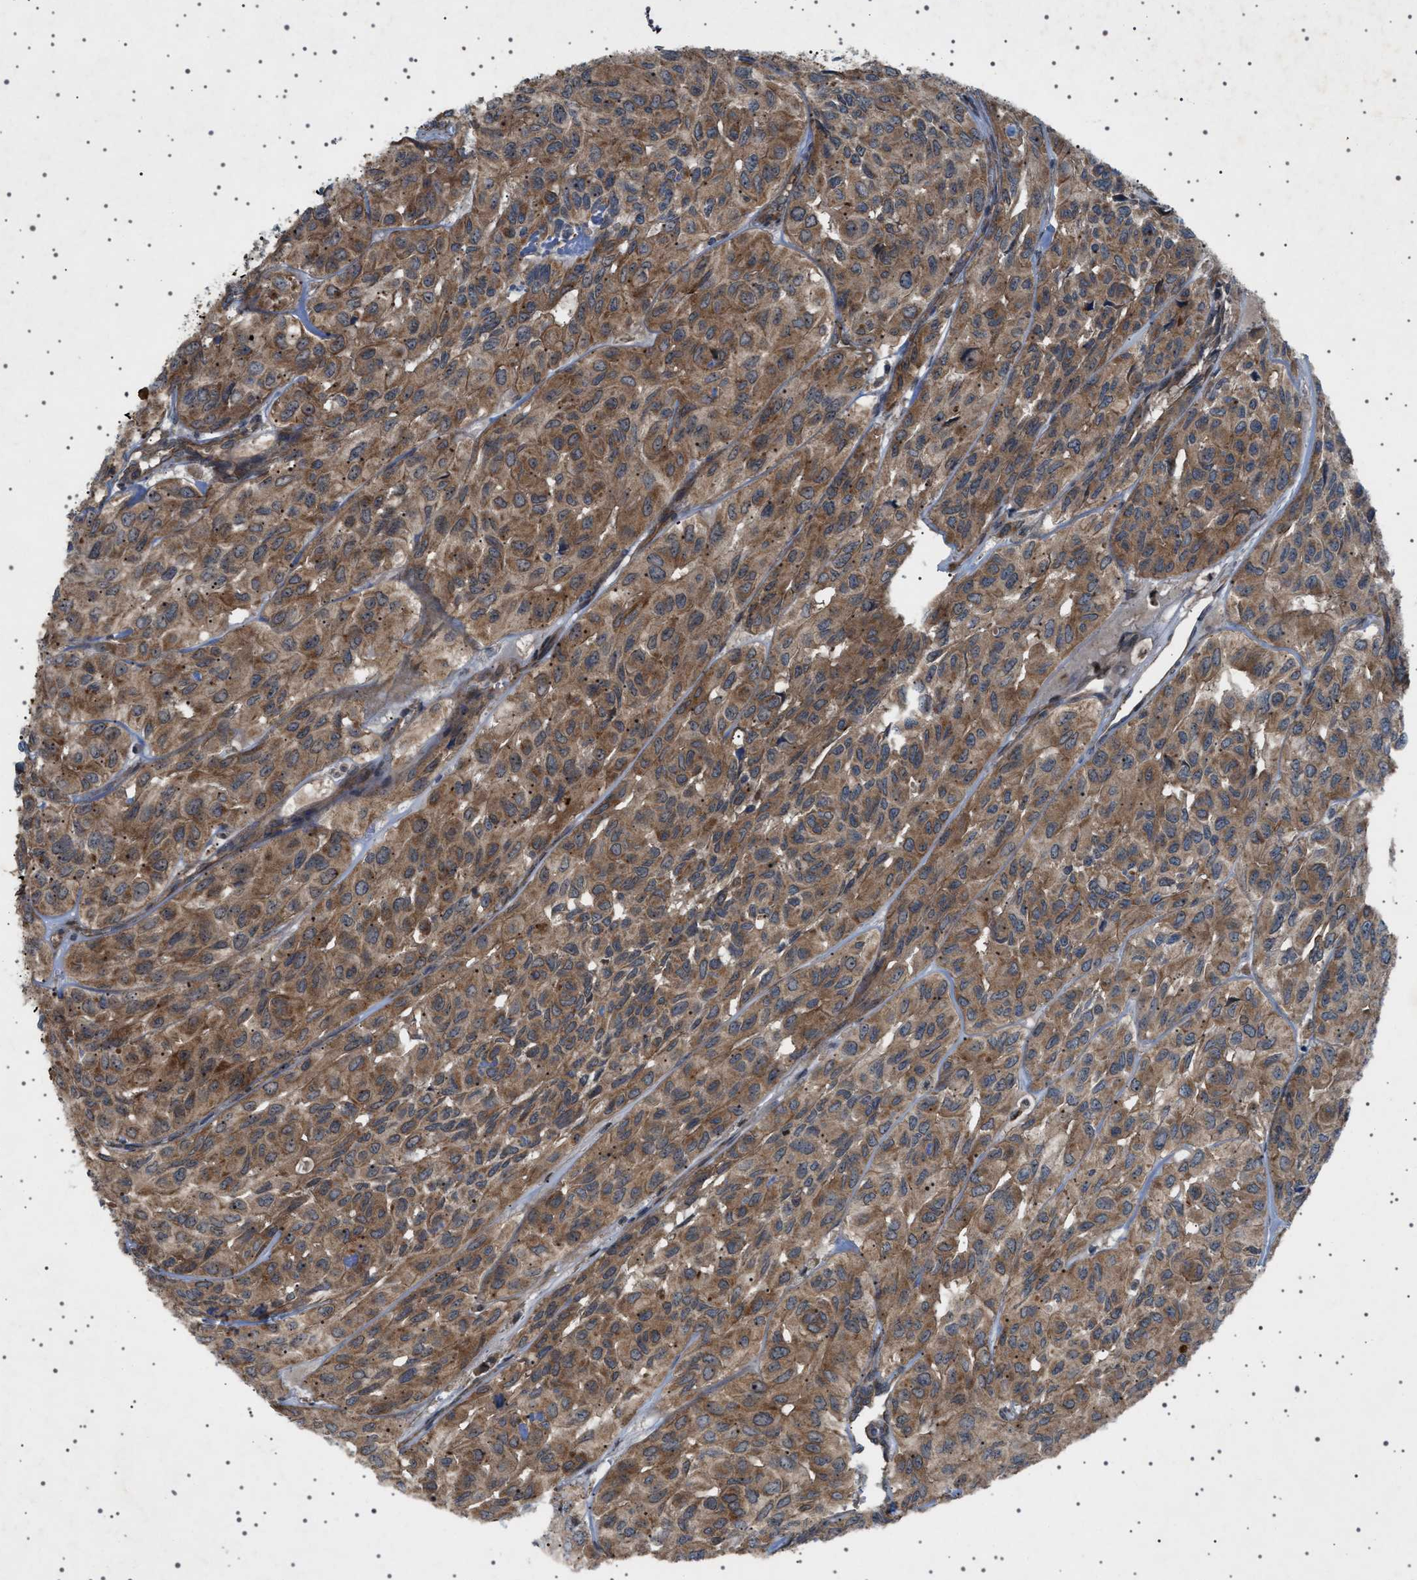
{"staining": {"intensity": "strong", "quantity": ">75%", "location": "cytoplasmic/membranous"}, "tissue": "head and neck cancer", "cell_type": "Tumor cells", "image_type": "cancer", "snomed": [{"axis": "morphology", "description": "Adenocarcinoma, NOS"}, {"axis": "topography", "description": "Salivary gland, NOS"}, {"axis": "topography", "description": "Head-Neck"}], "caption": "Protein expression by immunohistochemistry shows strong cytoplasmic/membranous staining in about >75% of tumor cells in adenocarcinoma (head and neck).", "gene": "CCDC186", "patient": {"sex": "female", "age": 76}}